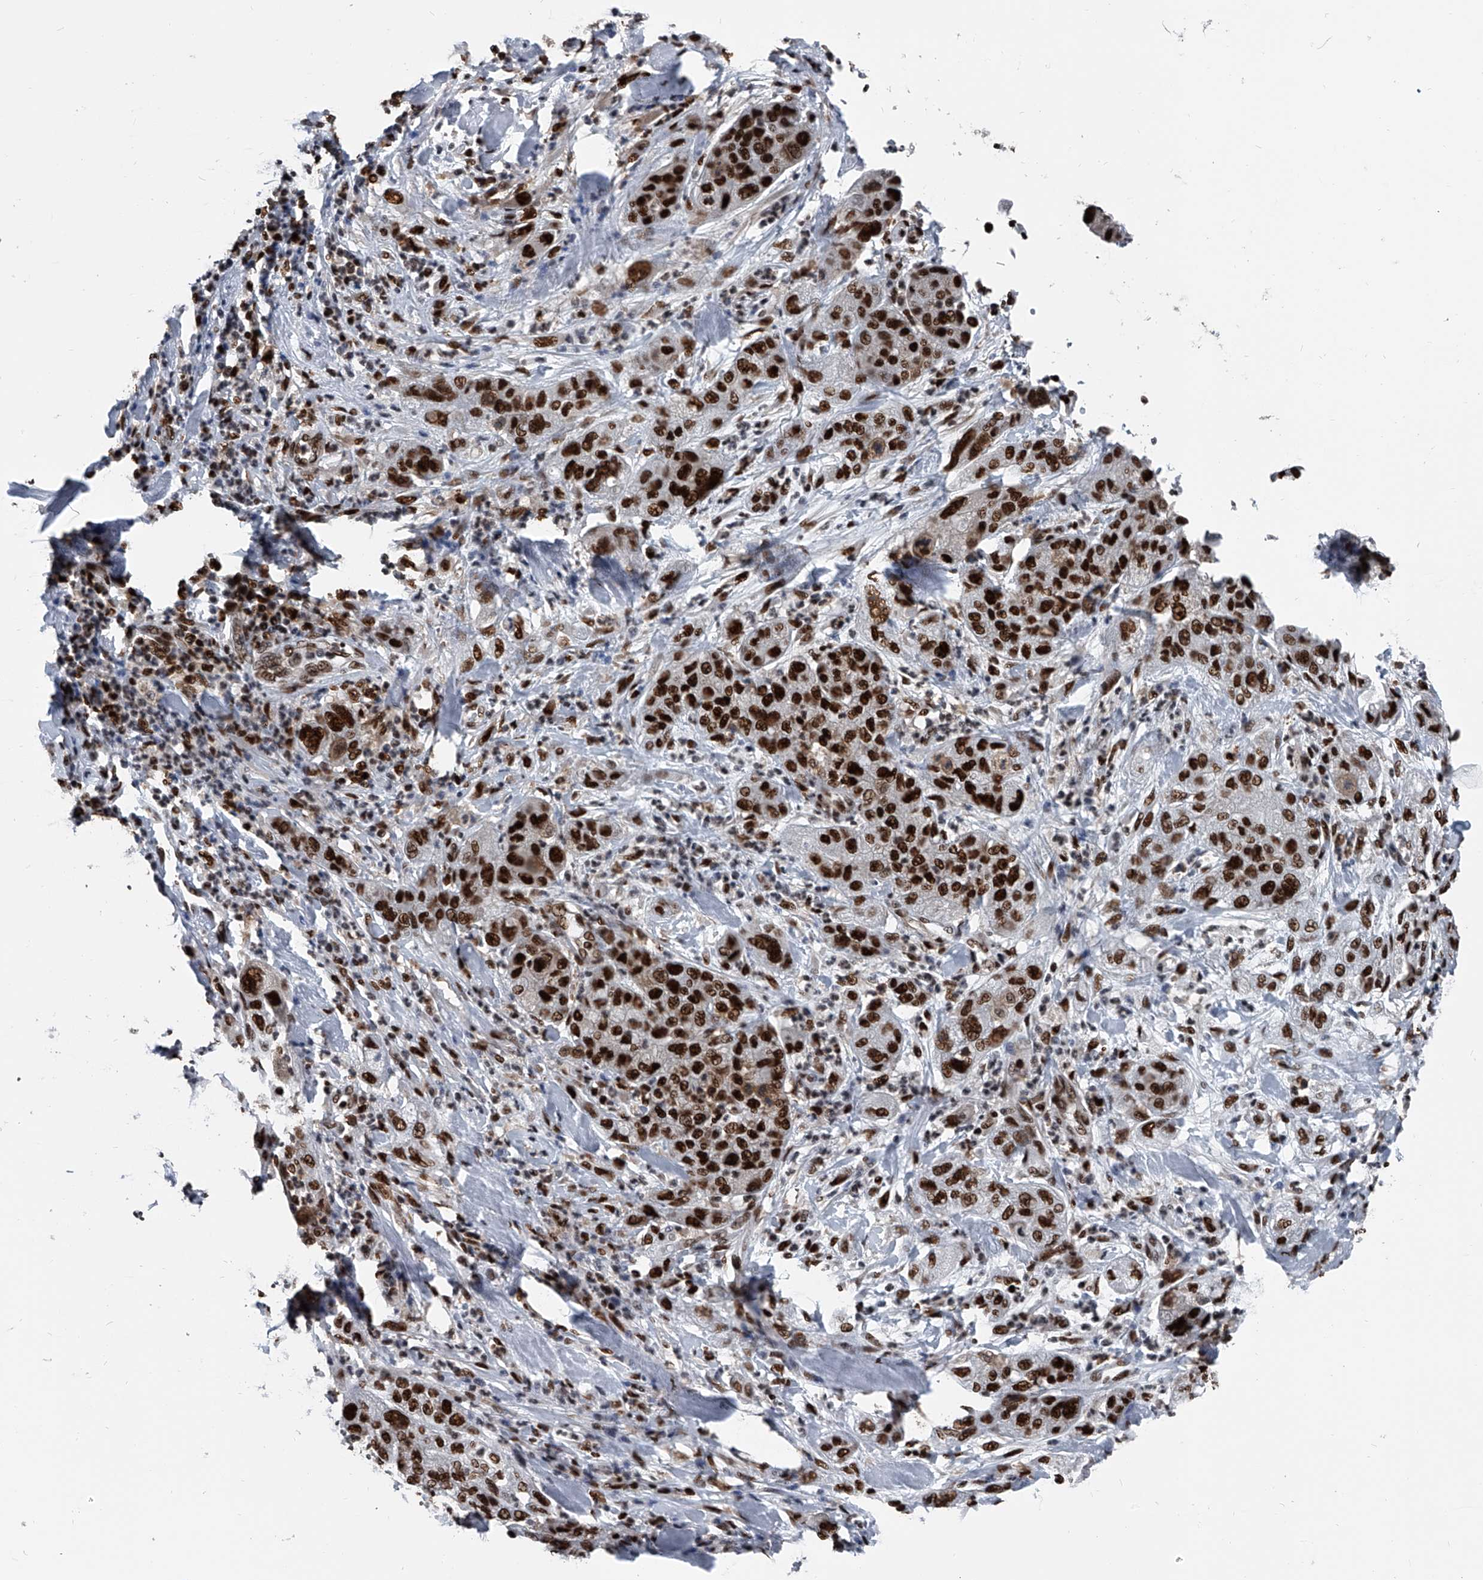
{"staining": {"intensity": "strong", "quantity": ">75%", "location": "nuclear"}, "tissue": "pancreatic cancer", "cell_type": "Tumor cells", "image_type": "cancer", "snomed": [{"axis": "morphology", "description": "Adenocarcinoma, NOS"}, {"axis": "topography", "description": "Pancreas"}], "caption": "Immunohistochemistry histopathology image of human pancreatic cancer (adenocarcinoma) stained for a protein (brown), which demonstrates high levels of strong nuclear staining in approximately >75% of tumor cells.", "gene": "FKBP5", "patient": {"sex": "female", "age": 78}}